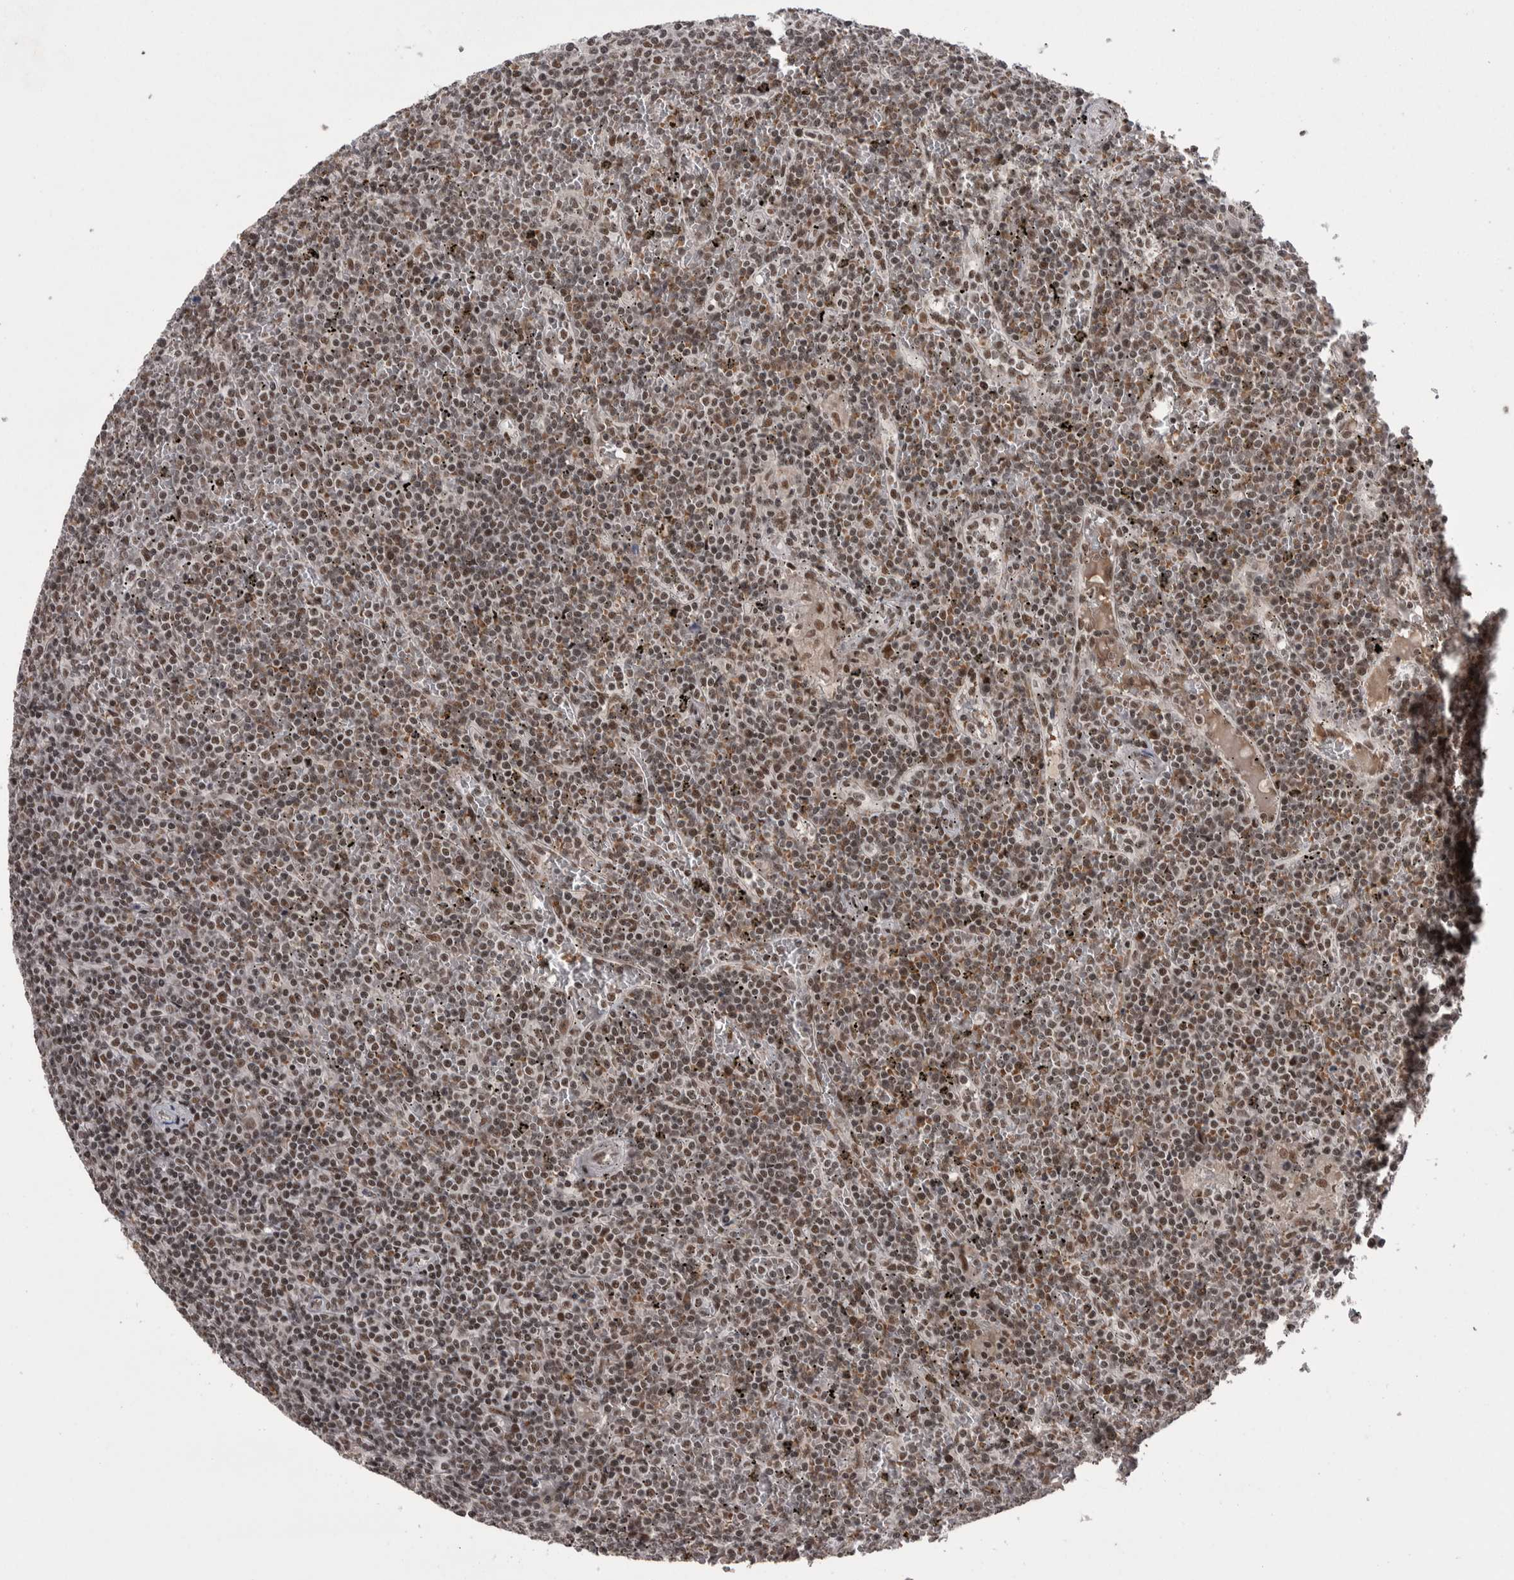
{"staining": {"intensity": "moderate", "quantity": ">75%", "location": "nuclear"}, "tissue": "lymphoma", "cell_type": "Tumor cells", "image_type": "cancer", "snomed": [{"axis": "morphology", "description": "Malignant lymphoma, non-Hodgkin's type, Low grade"}, {"axis": "topography", "description": "Spleen"}], "caption": "The photomicrograph shows staining of lymphoma, revealing moderate nuclear protein expression (brown color) within tumor cells. Using DAB (3,3'-diaminobenzidine) (brown) and hematoxylin (blue) stains, captured at high magnification using brightfield microscopy.", "gene": "DMTF1", "patient": {"sex": "female", "age": 19}}